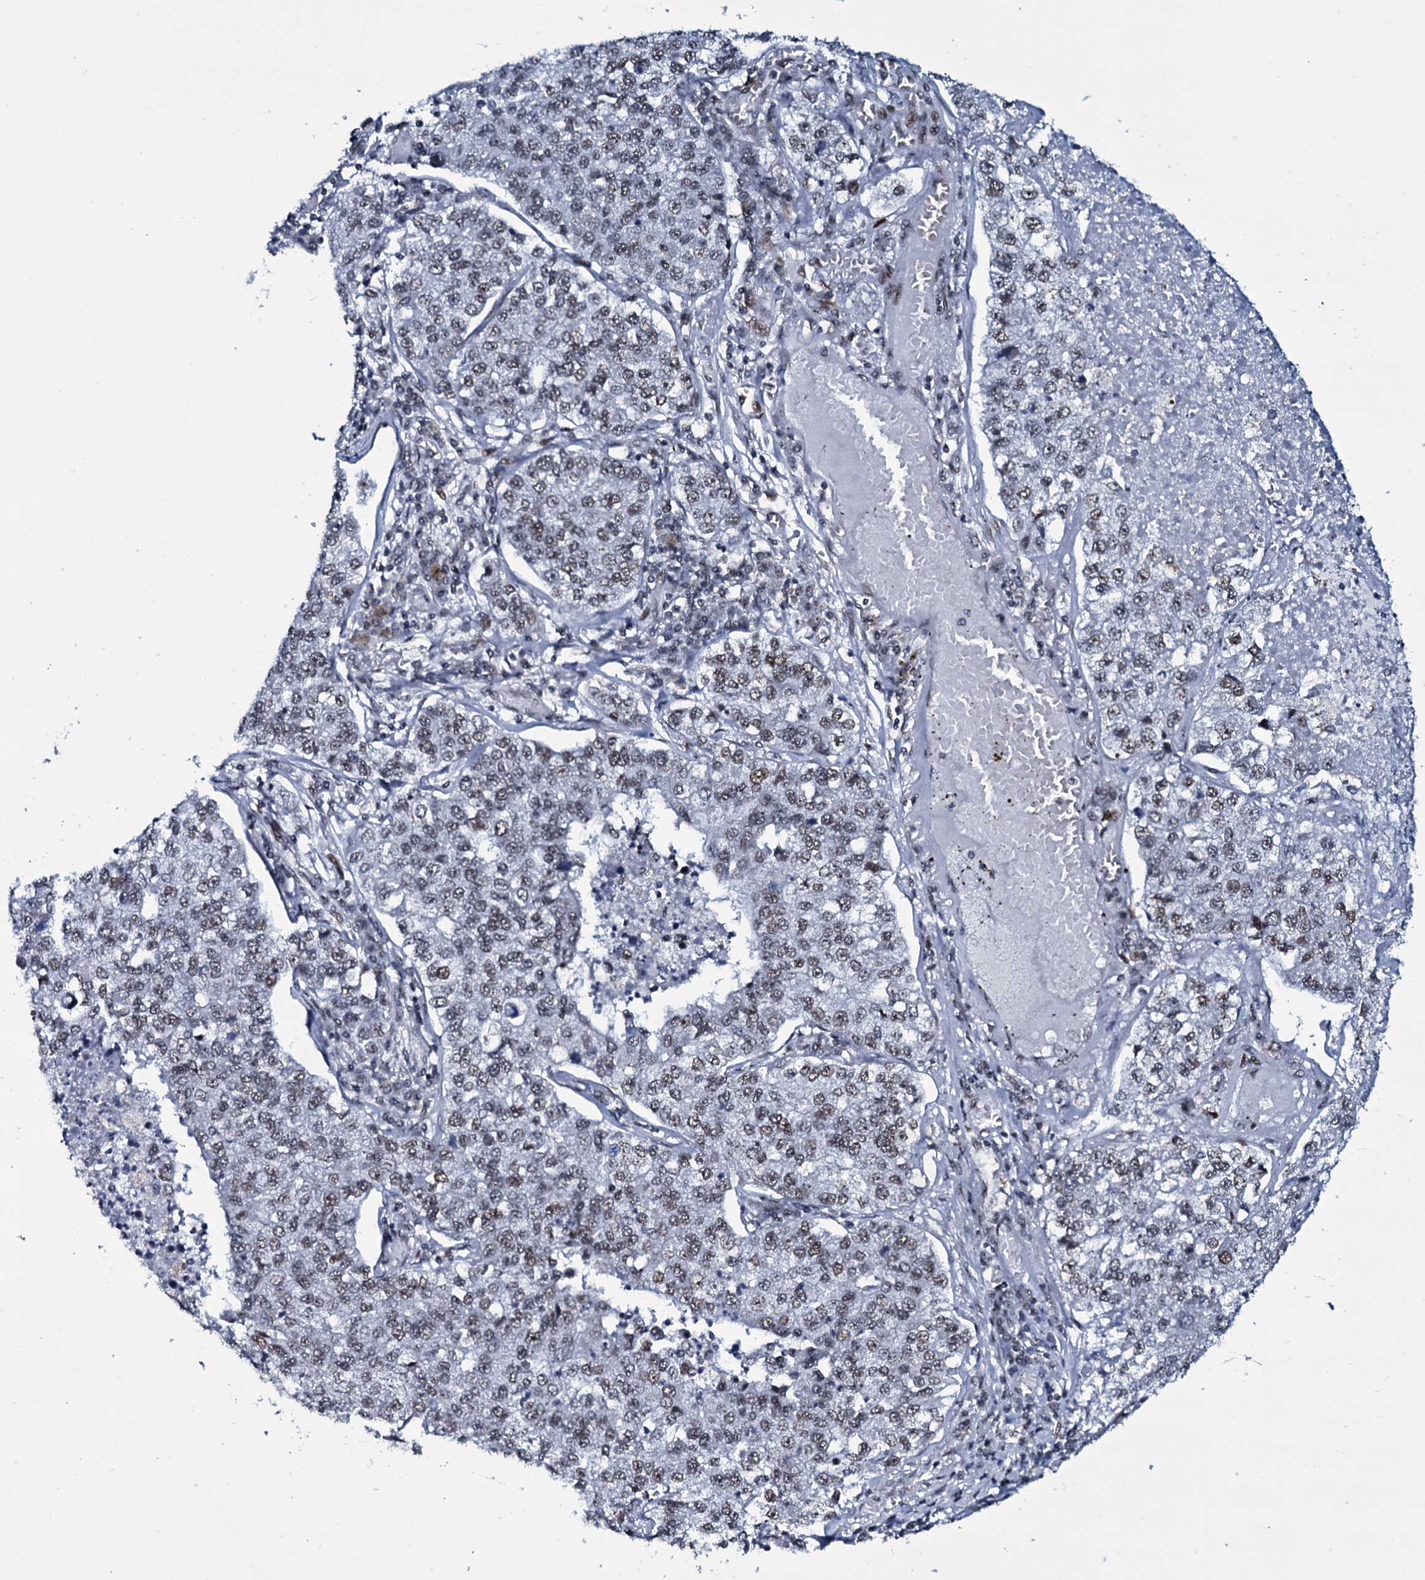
{"staining": {"intensity": "weak", "quantity": "25%-75%", "location": "nuclear"}, "tissue": "lung cancer", "cell_type": "Tumor cells", "image_type": "cancer", "snomed": [{"axis": "morphology", "description": "Adenocarcinoma, NOS"}, {"axis": "topography", "description": "Lung"}], "caption": "IHC (DAB (3,3'-diaminobenzidine)) staining of human lung cancer reveals weak nuclear protein expression in about 25%-75% of tumor cells.", "gene": "ZMIZ2", "patient": {"sex": "male", "age": 49}}